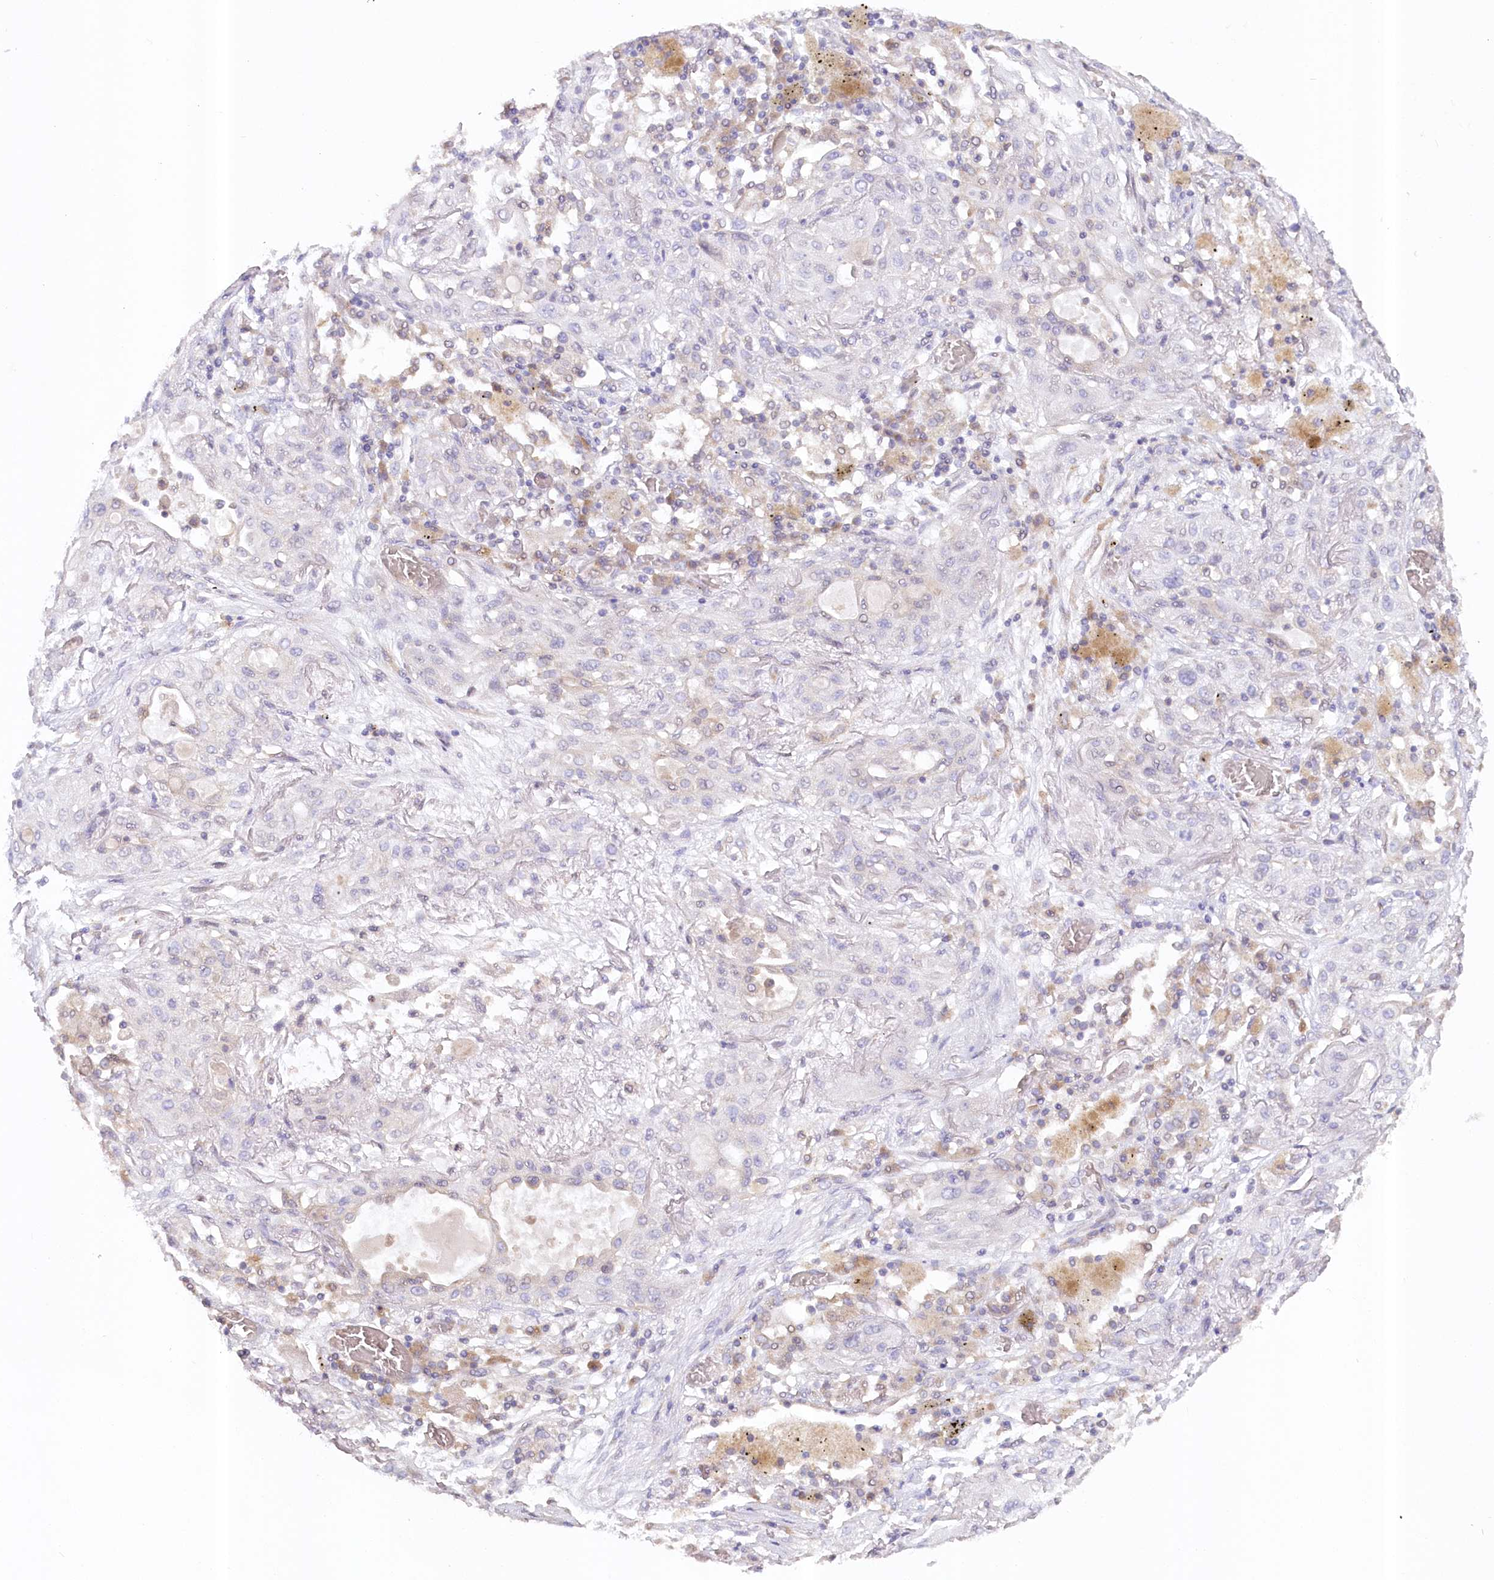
{"staining": {"intensity": "negative", "quantity": "none", "location": "none"}, "tissue": "lung cancer", "cell_type": "Tumor cells", "image_type": "cancer", "snomed": [{"axis": "morphology", "description": "Squamous cell carcinoma, NOS"}, {"axis": "topography", "description": "Lung"}], "caption": "A micrograph of human squamous cell carcinoma (lung) is negative for staining in tumor cells.", "gene": "PAIP2", "patient": {"sex": "female", "age": 47}}